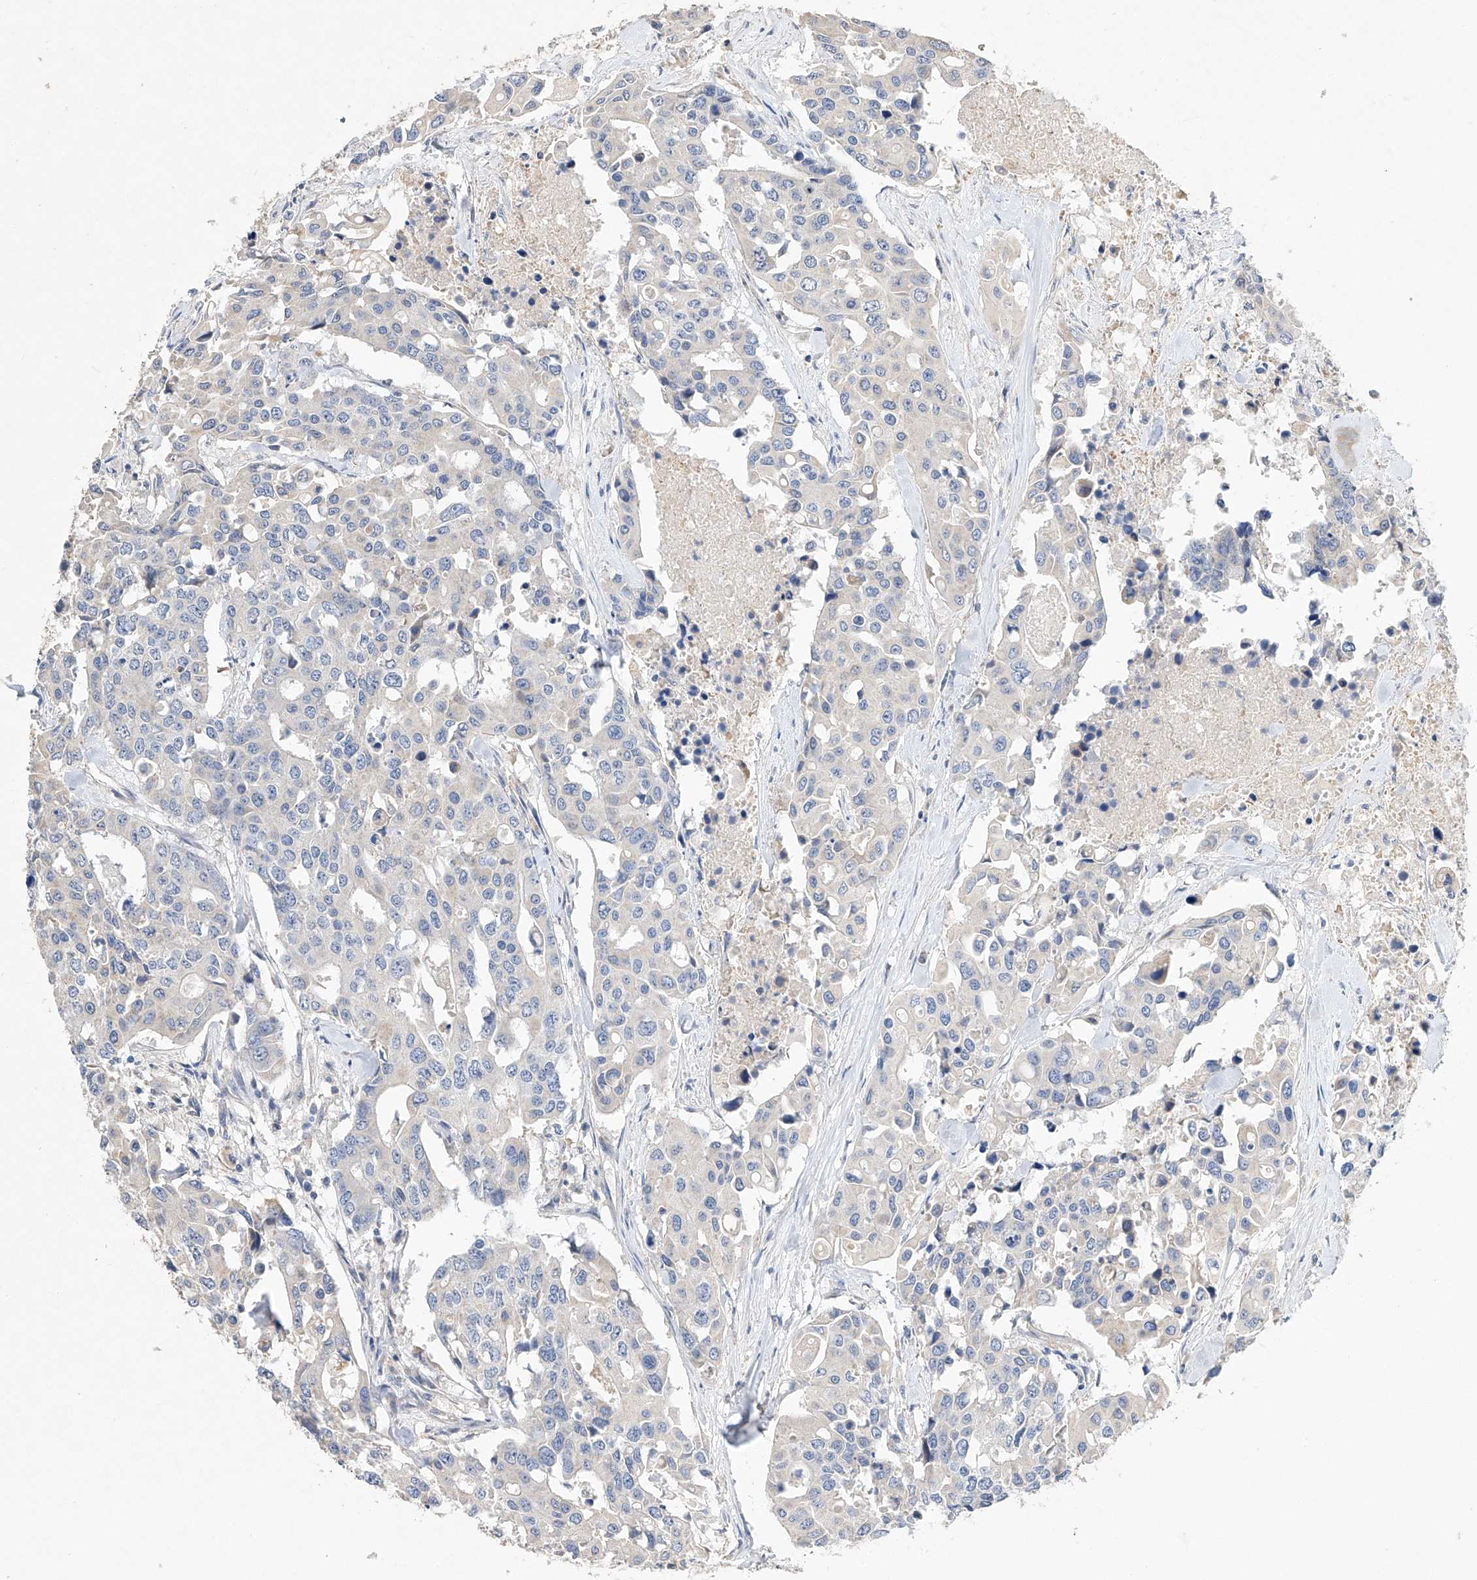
{"staining": {"intensity": "negative", "quantity": "none", "location": "none"}, "tissue": "colorectal cancer", "cell_type": "Tumor cells", "image_type": "cancer", "snomed": [{"axis": "morphology", "description": "Adenocarcinoma, NOS"}, {"axis": "topography", "description": "Colon"}], "caption": "Tumor cells show no significant expression in colorectal adenocarcinoma. (DAB immunohistochemistry (IHC) visualized using brightfield microscopy, high magnification).", "gene": "AMD1", "patient": {"sex": "male", "age": 77}}